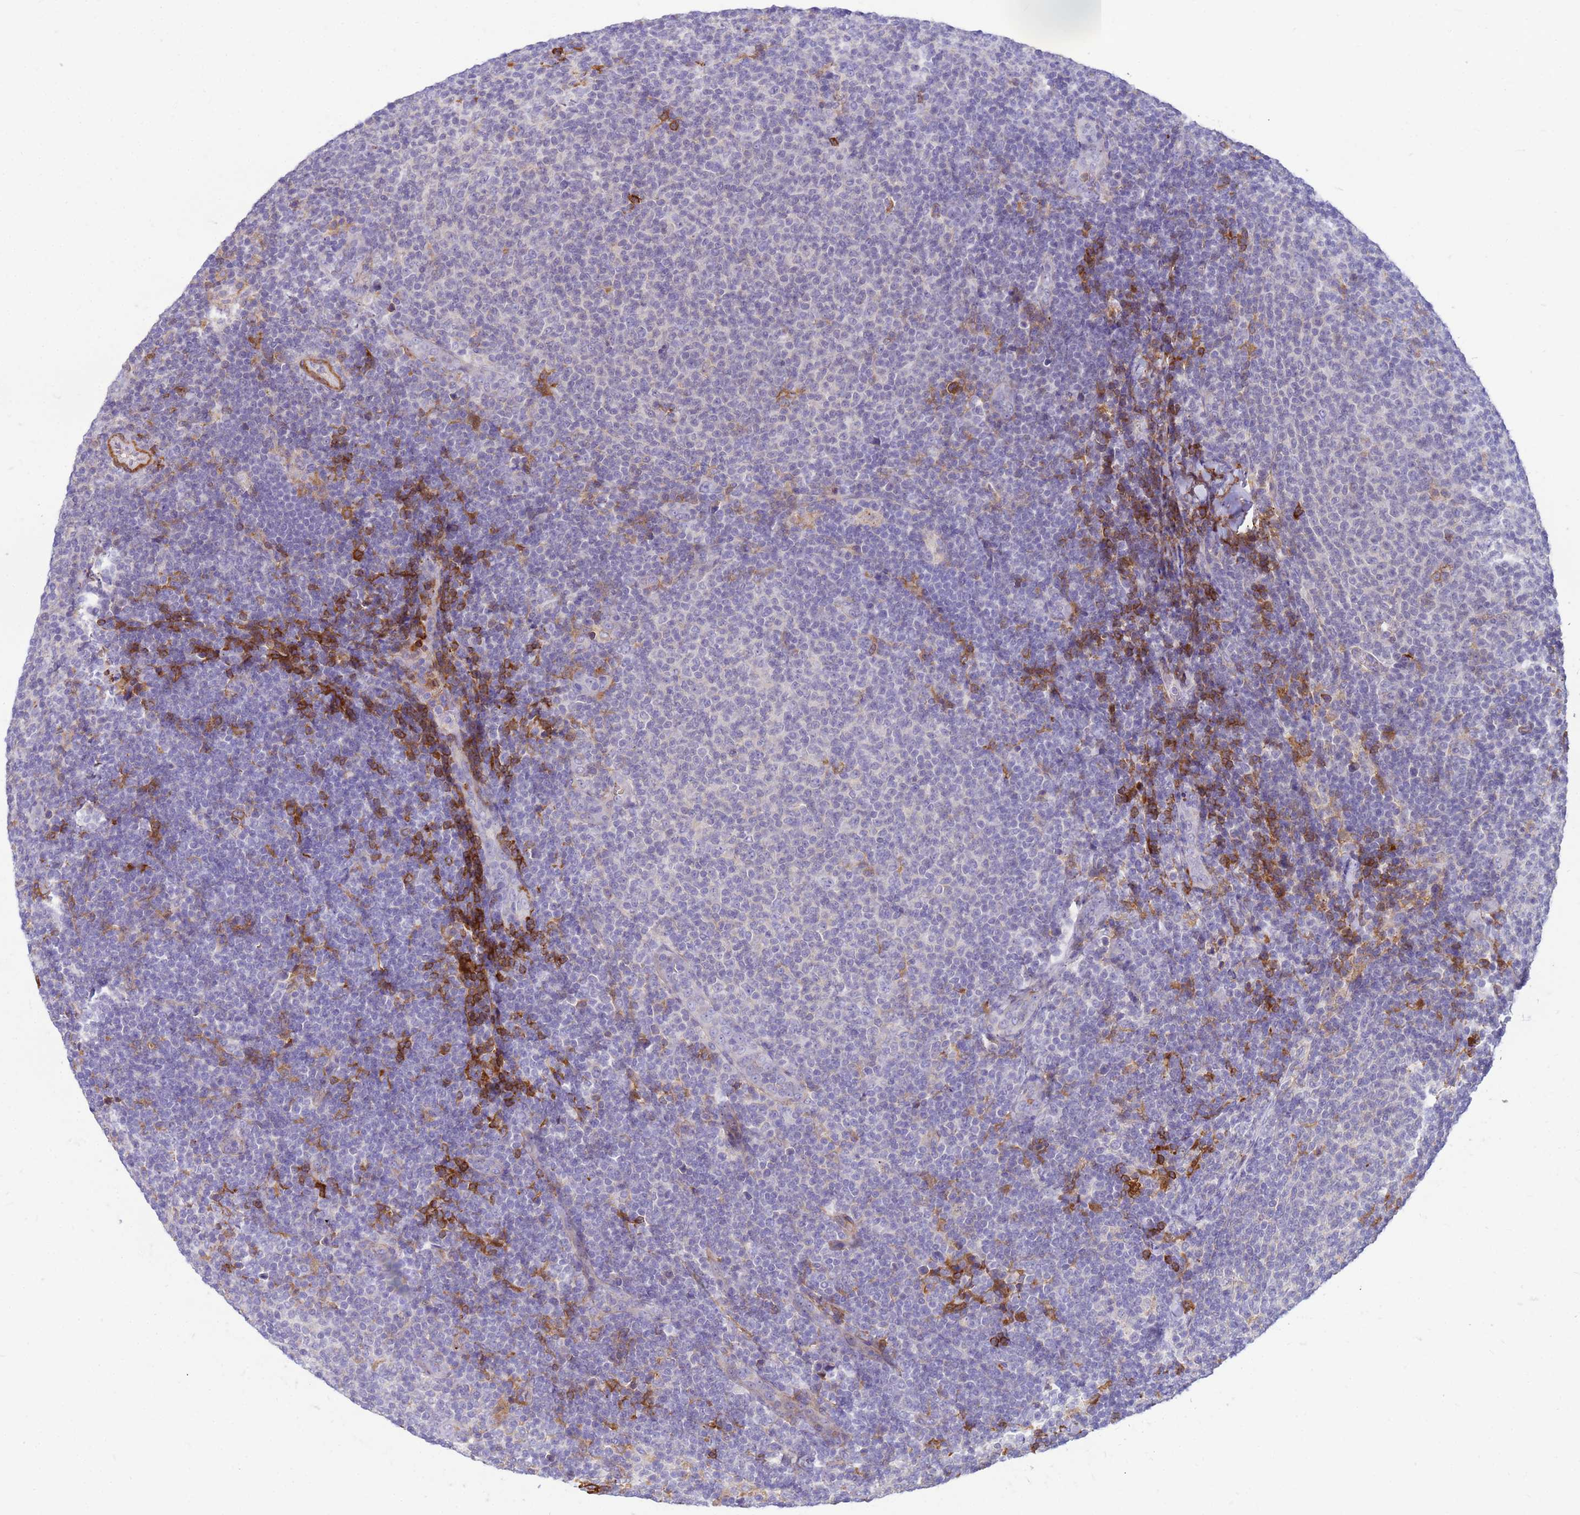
{"staining": {"intensity": "negative", "quantity": "none", "location": "none"}, "tissue": "lymphoma", "cell_type": "Tumor cells", "image_type": "cancer", "snomed": [{"axis": "morphology", "description": "Malignant lymphoma, non-Hodgkin's type, Low grade"}, {"axis": "topography", "description": "Lymph node"}], "caption": "High magnification brightfield microscopy of lymphoma stained with DAB (3,3'-diaminobenzidine) (brown) and counterstained with hematoxylin (blue): tumor cells show no significant positivity.", "gene": "ORM1", "patient": {"sex": "male", "age": 66}}